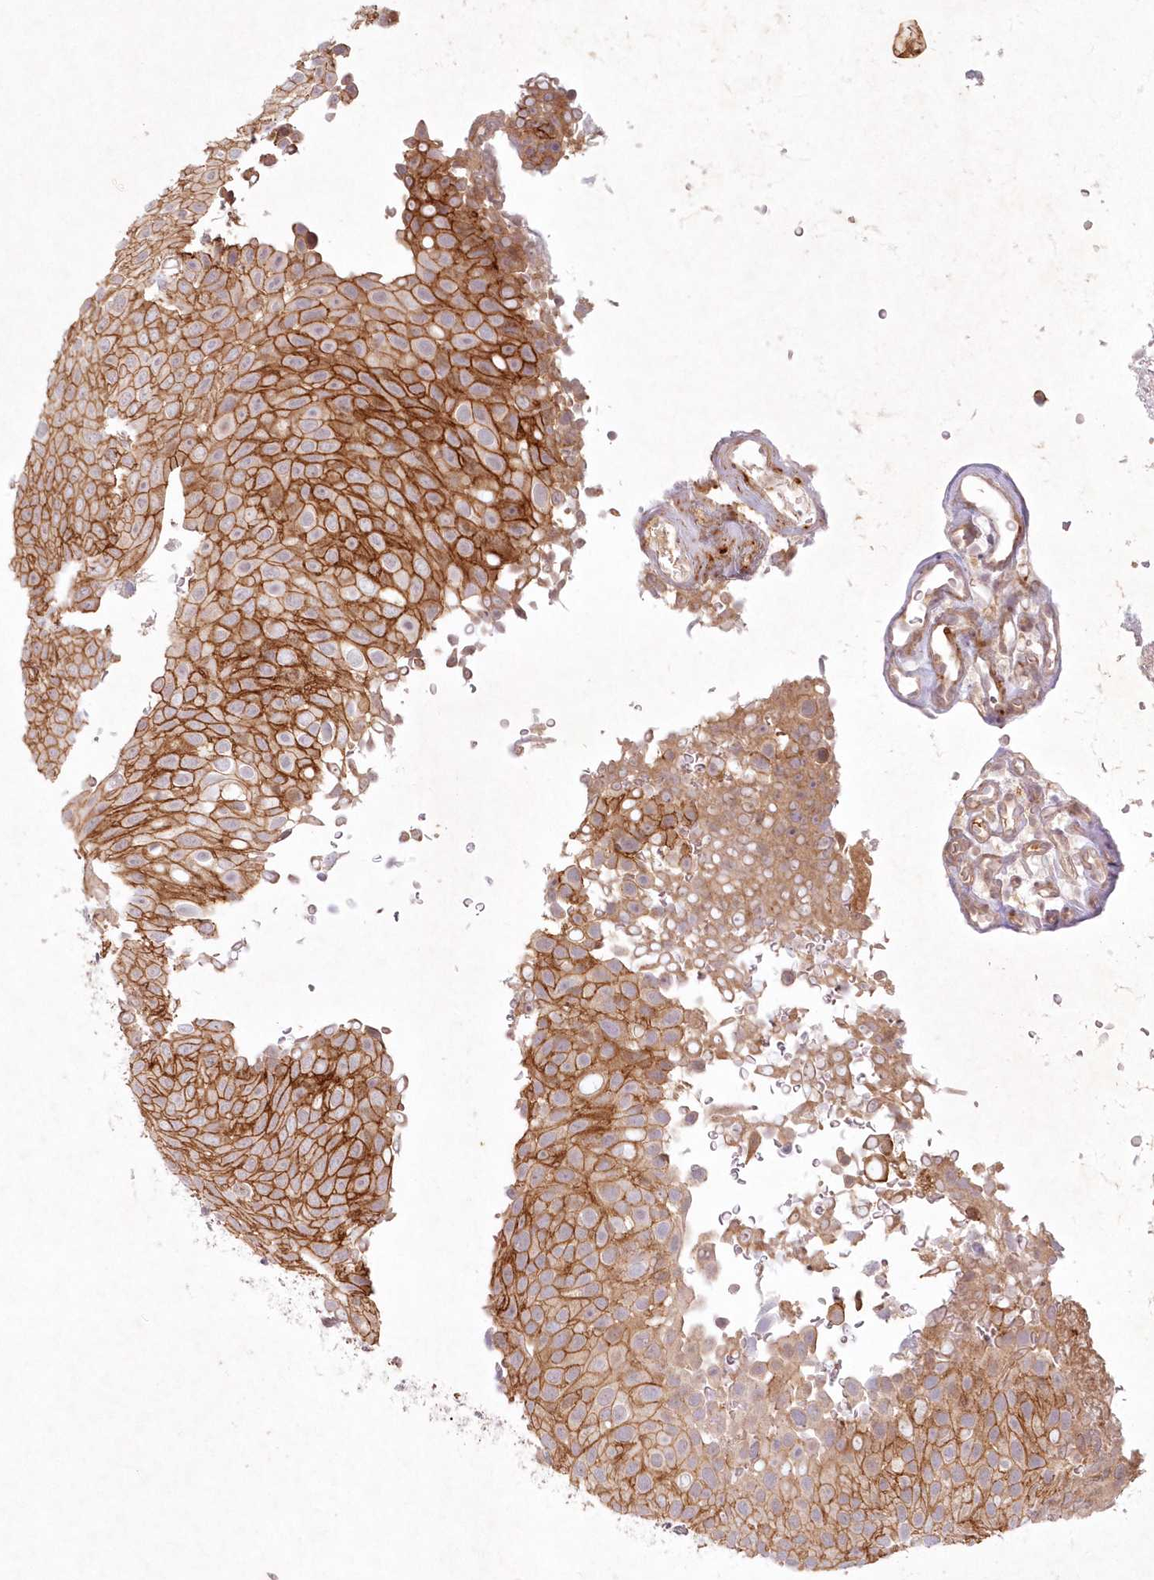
{"staining": {"intensity": "strong", "quantity": ">75%", "location": "cytoplasmic/membranous"}, "tissue": "urothelial cancer", "cell_type": "Tumor cells", "image_type": "cancer", "snomed": [{"axis": "morphology", "description": "Urothelial carcinoma, Low grade"}, {"axis": "topography", "description": "Urinary bladder"}], "caption": "This is an image of immunohistochemistry staining of low-grade urothelial carcinoma, which shows strong positivity in the cytoplasmic/membranous of tumor cells.", "gene": "TOGARAM2", "patient": {"sex": "male", "age": 78}}